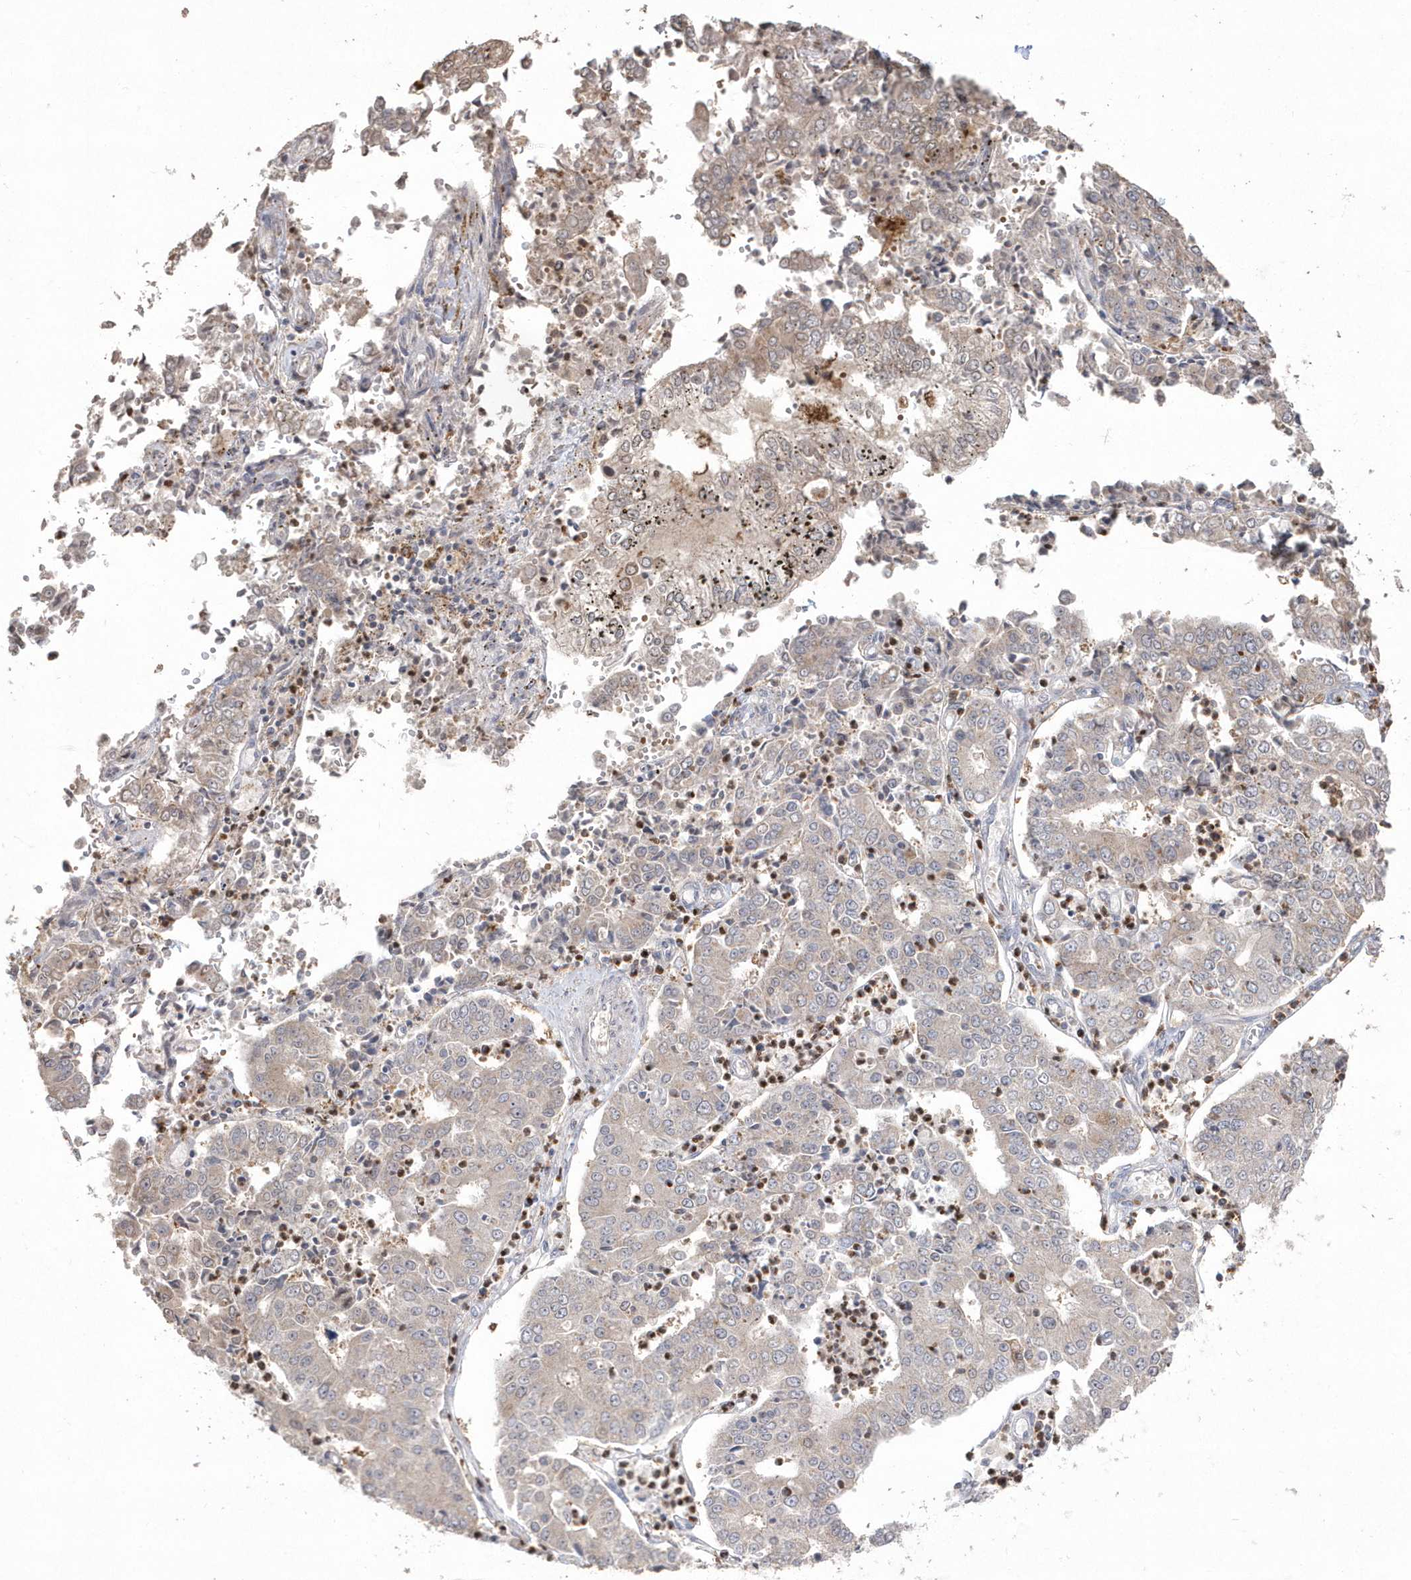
{"staining": {"intensity": "weak", "quantity": ">75%", "location": "cytoplasmic/membranous"}, "tissue": "stomach cancer", "cell_type": "Tumor cells", "image_type": "cancer", "snomed": [{"axis": "morphology", "description": "Adenocarcinoma, NOS"}, {"axis": "topography", "description": "Stomach"}], "caption": "Weak cytoplasmic/membranous protein staining is appreciated in approximately >75% of tumor cells in stomach cancer (adenocarcinoma). Nuclei are stained in blue.", "gene": "GEMIN6", "patient": {"sex": "male", "age": 76}}